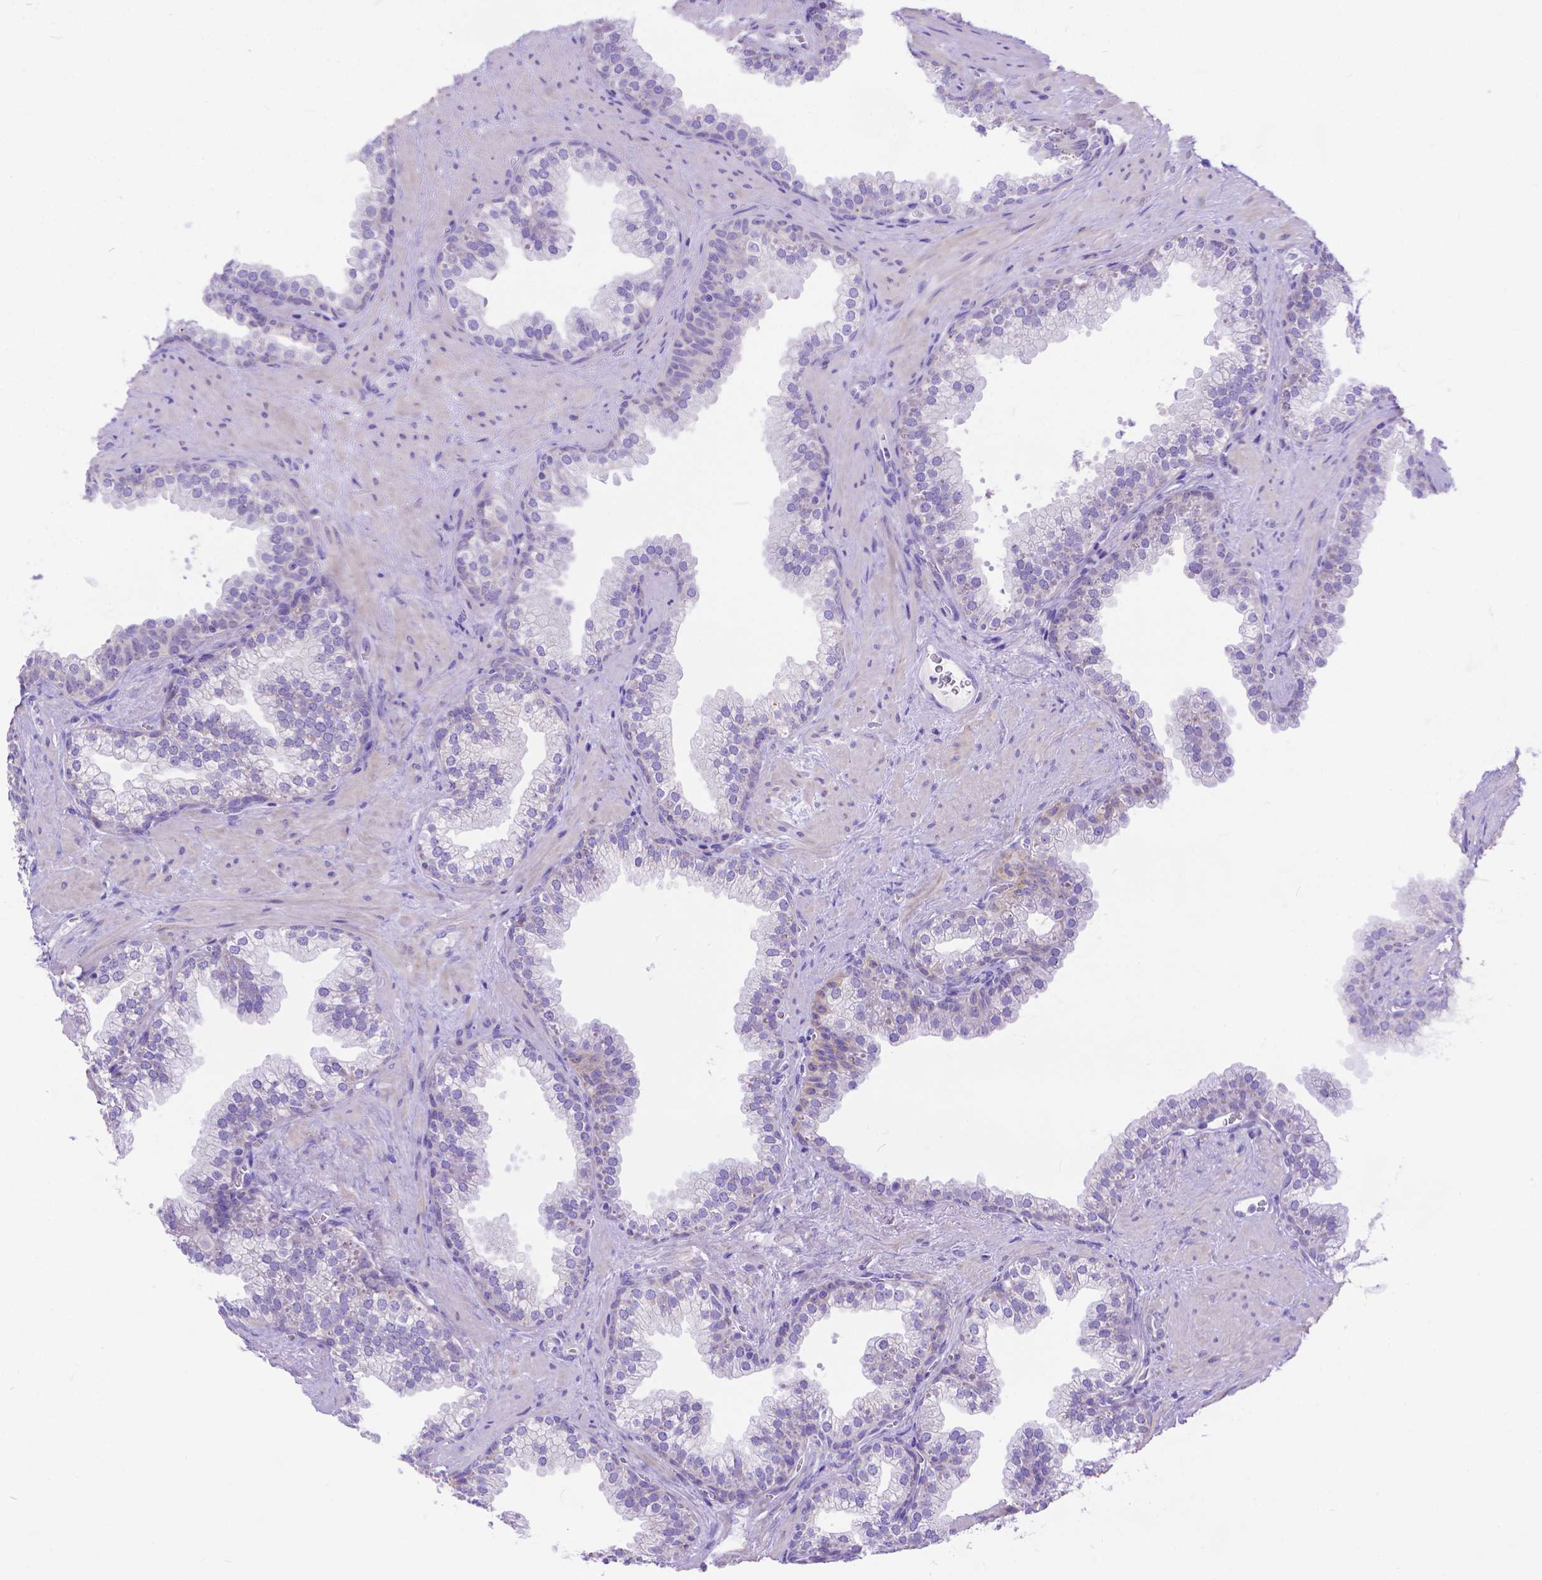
{"staining": {"intensity": "negative", "quantity": "none", "location": "none"}, "tissue": "prostate", "cell_type": "Glandular cells", "image_type": "normal", "snomed": [{"axis": "morphology", "description": "Normal tissue, NOS"}, {"axis": "topography", "description": "Prostate"}], "caption": "Immunohistochemistry of benign human prostate shows no positivity in glandular cells.", "gene": "DHRS2", "patient": {"sex": "male", "age": 79}}